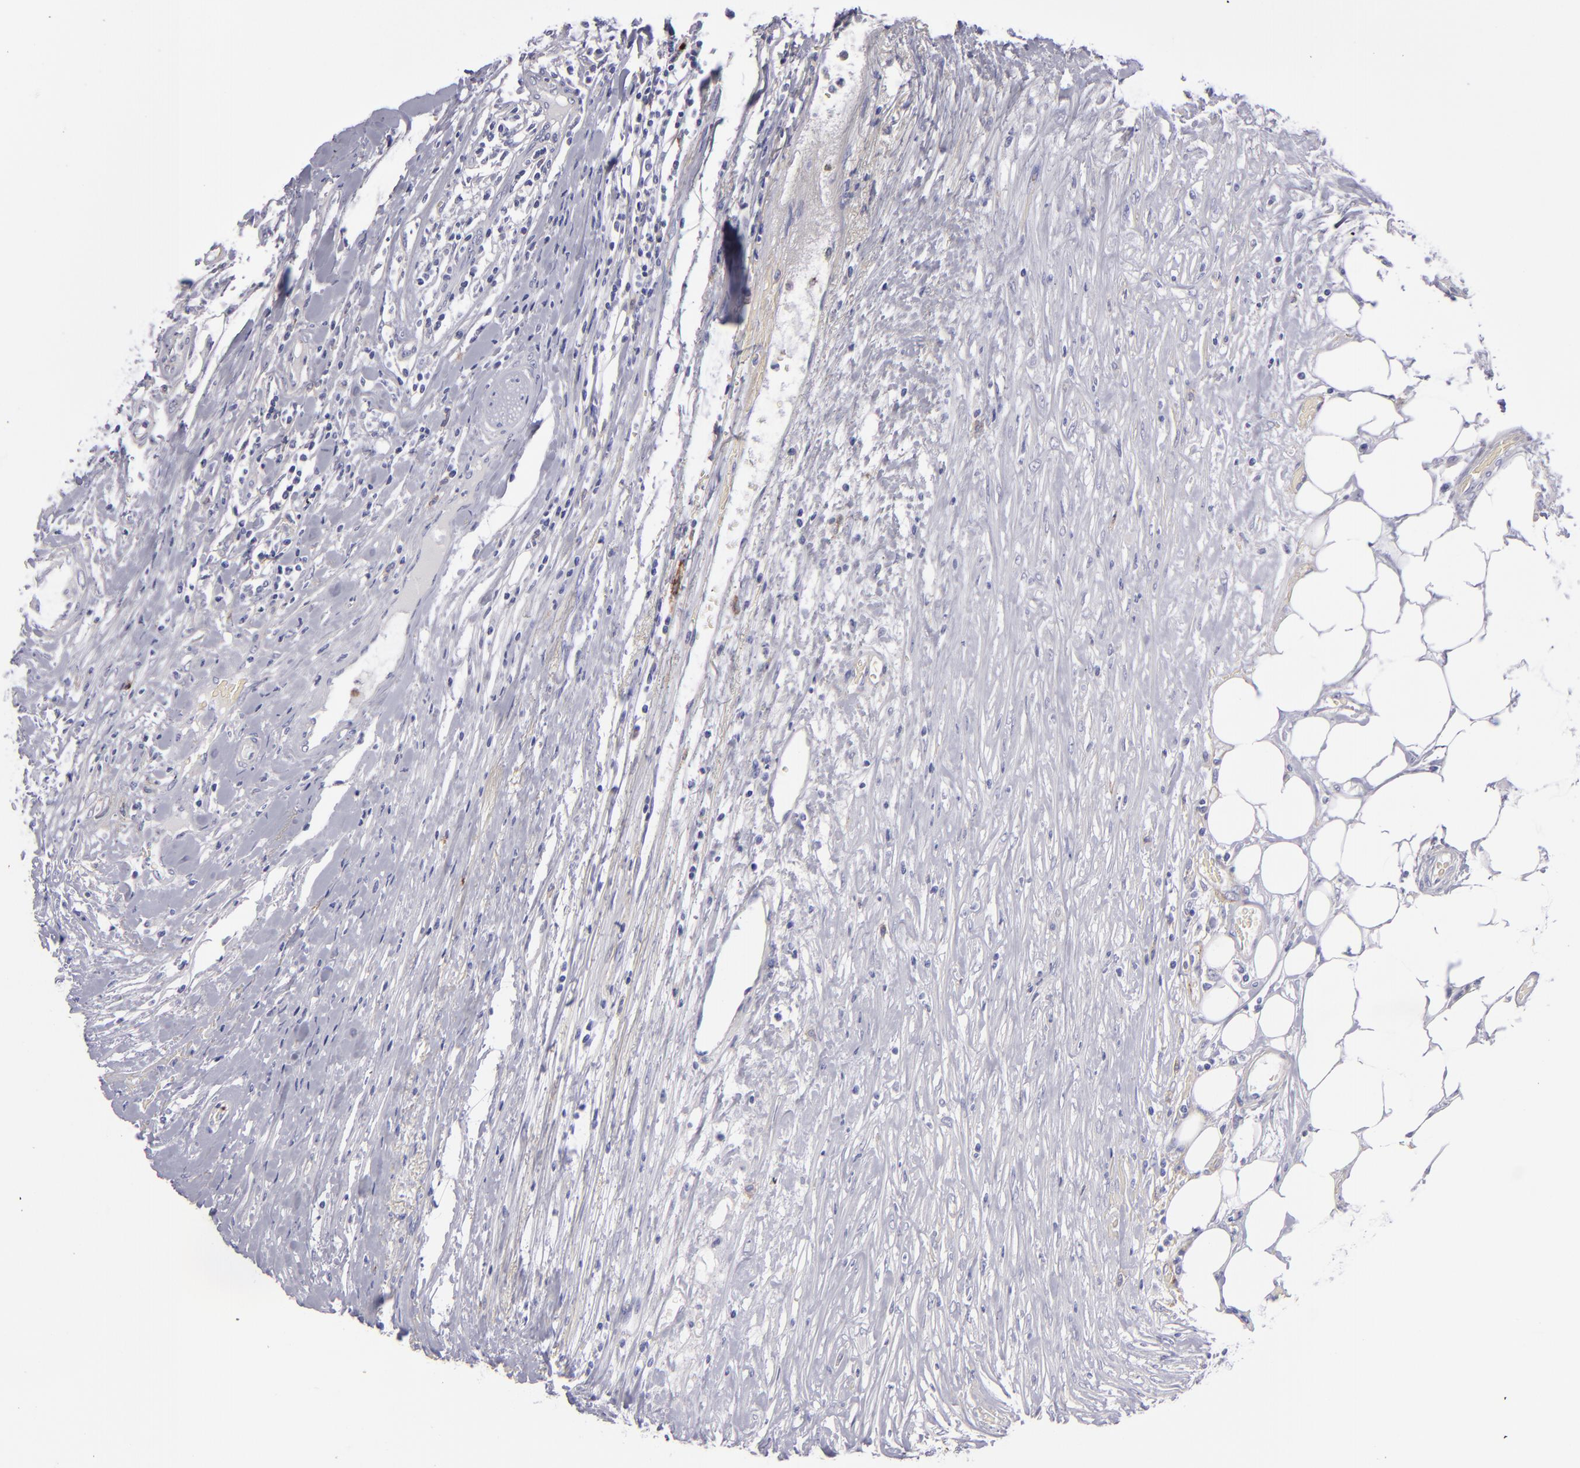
{"staining": {"intensity": "negative", "quantity": "none", "location": "none"}, "tissue": "colorectal cancer", "cell_type": "Tumor cells", "image_type": "cancer", "snomed": [{"axis": "morphology", "description": "Adenocarcinoma, NOS"}, {"axis": "topography", "description": "Colon"}], "caption": "Immunohistochemistry (IHC) of colorectal cancer exhibits no positivity in tumor cells.", "gene": "ANPEP", "patient": {"sex": "female", "age": 53}}